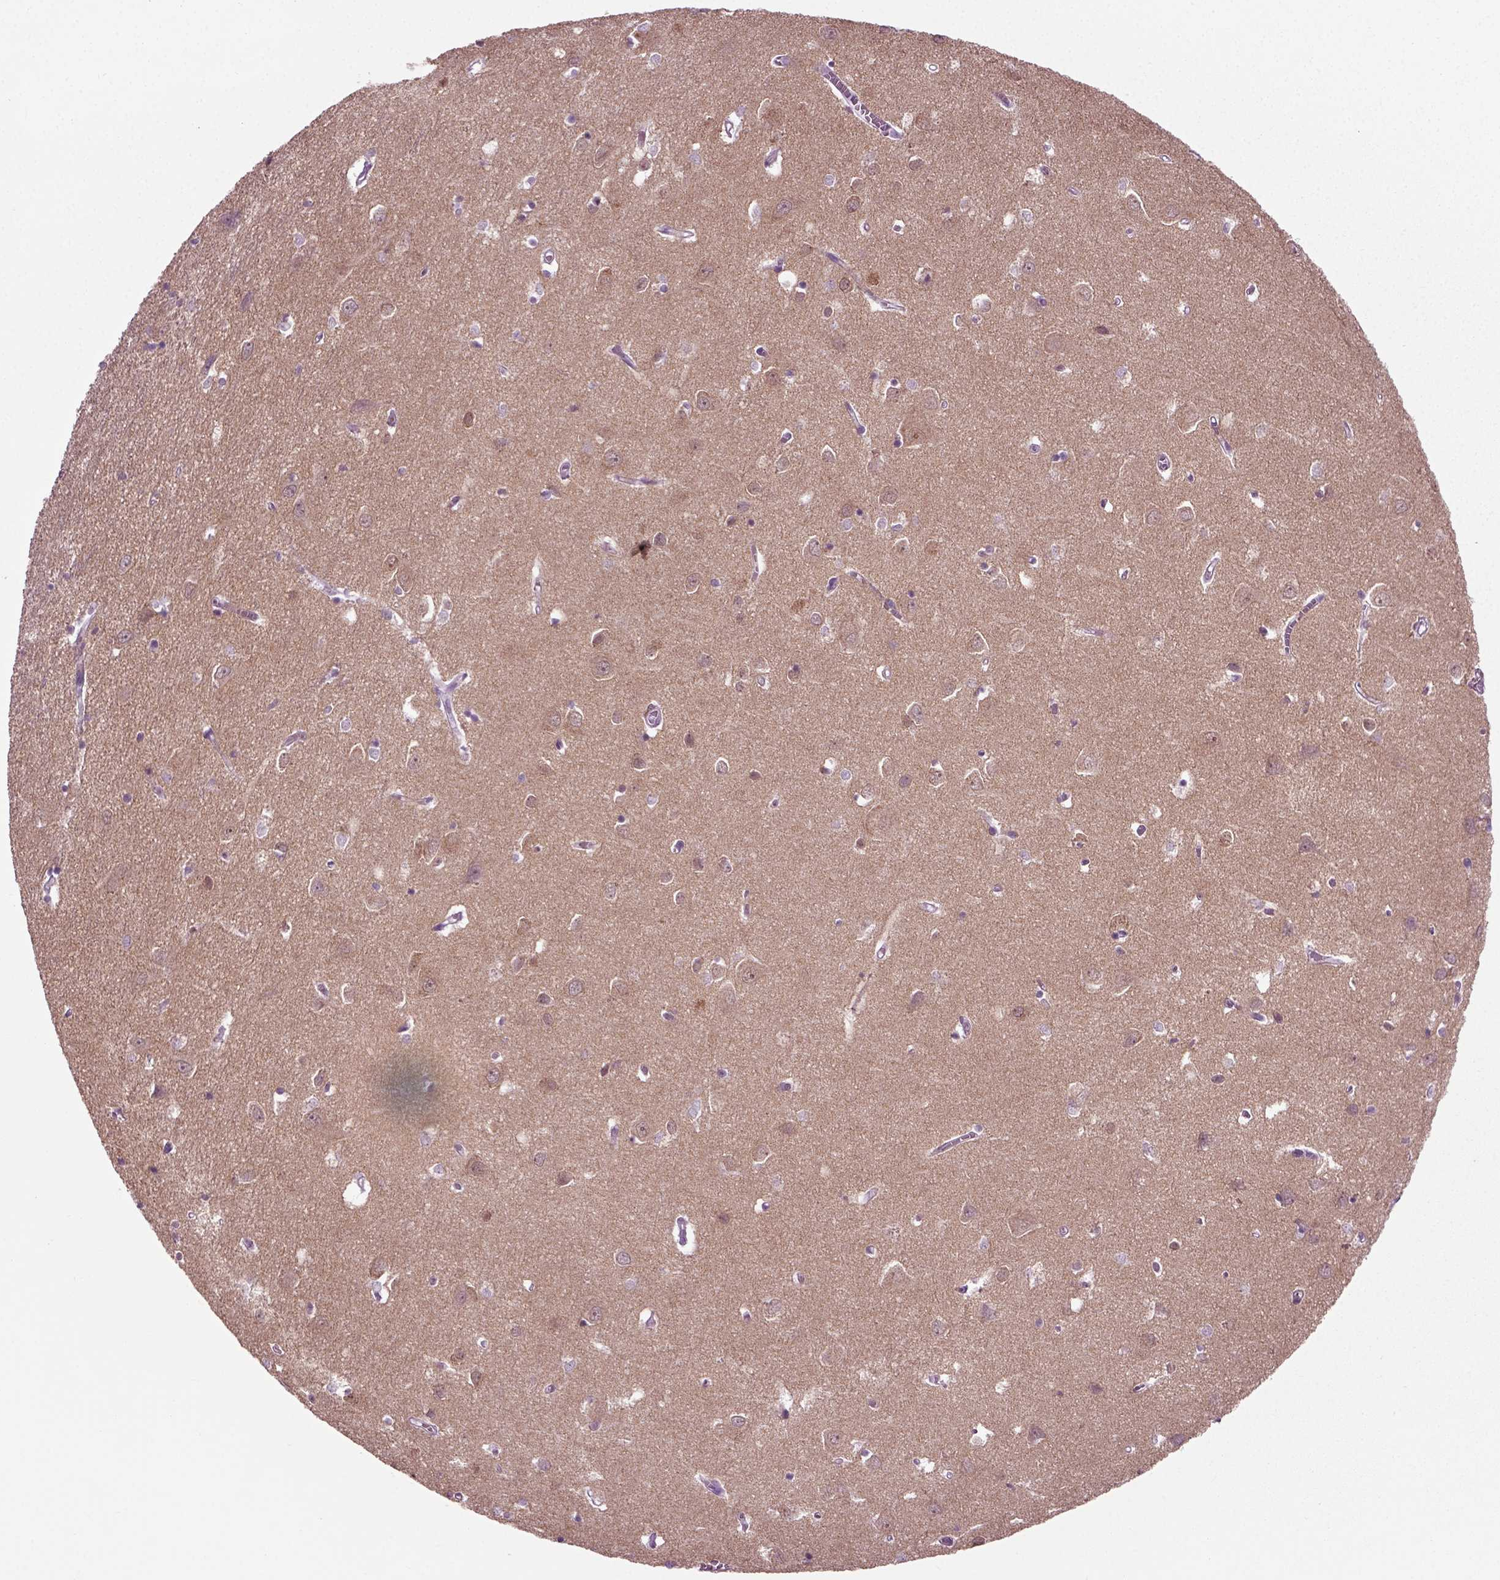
{"staining": {"intensity": "negative", "quantity": "none", "location": "none"}, "tissue": "cerebral cortex", "cell_type": "Endothelial cells", "image_type": "normal", "snomed": [{"axis": "morphology", "description": "Normal tissue, NOS"}, {"axis": "topography", "description": "Cerebral cortex"}], "caption": "IHC of normal cerebral cortex exhibits no positivity in endothelial cells.", "gene": "ZC2HC1C", "patient": {"sex": "male", "age": 70}}